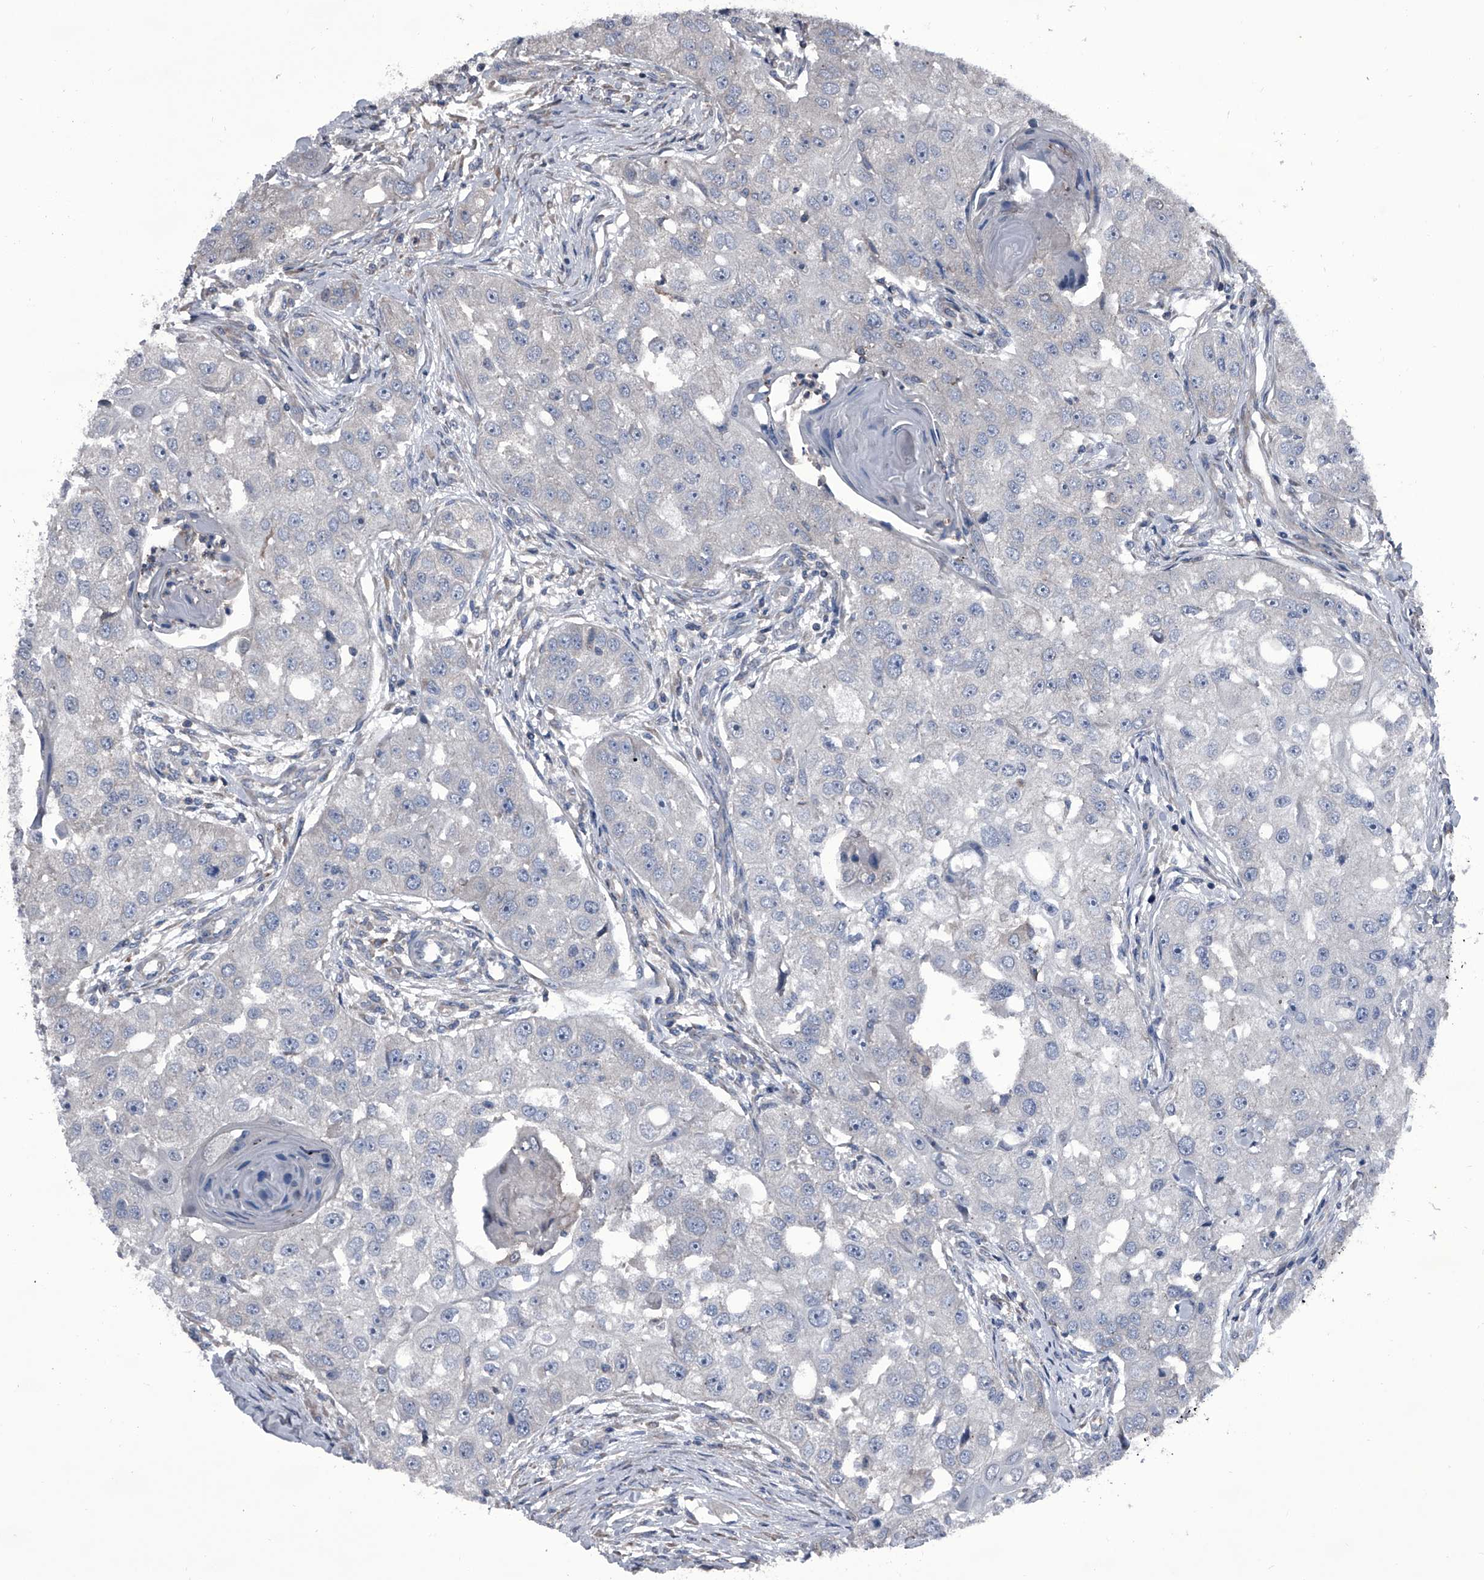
{"staining": {"intensity": "negative", "quantity": "none", "location": "none"}, "tissue": "head and neck cancer", "cell_type": "Tumor cells", "image_type": "cancer", "snomed": [{"axis": "morphology", "description": "Normal tissue, NOS"}, {"axis": "morphology", "description": "Squamous cell carcinoma, NOS"}, {"axis": "topography", "description": "Skeletal muscle"}, {"axis": "topography", "description": "Head-Neck"}], "caption": "Human head and neck squamous cell carcinoma stained for a protein using immunohistochemistry (IHC) shows no staining in tumor cells.", "gene": "PIP5K1A", "patient": {"sex": "male", "age": 51}}